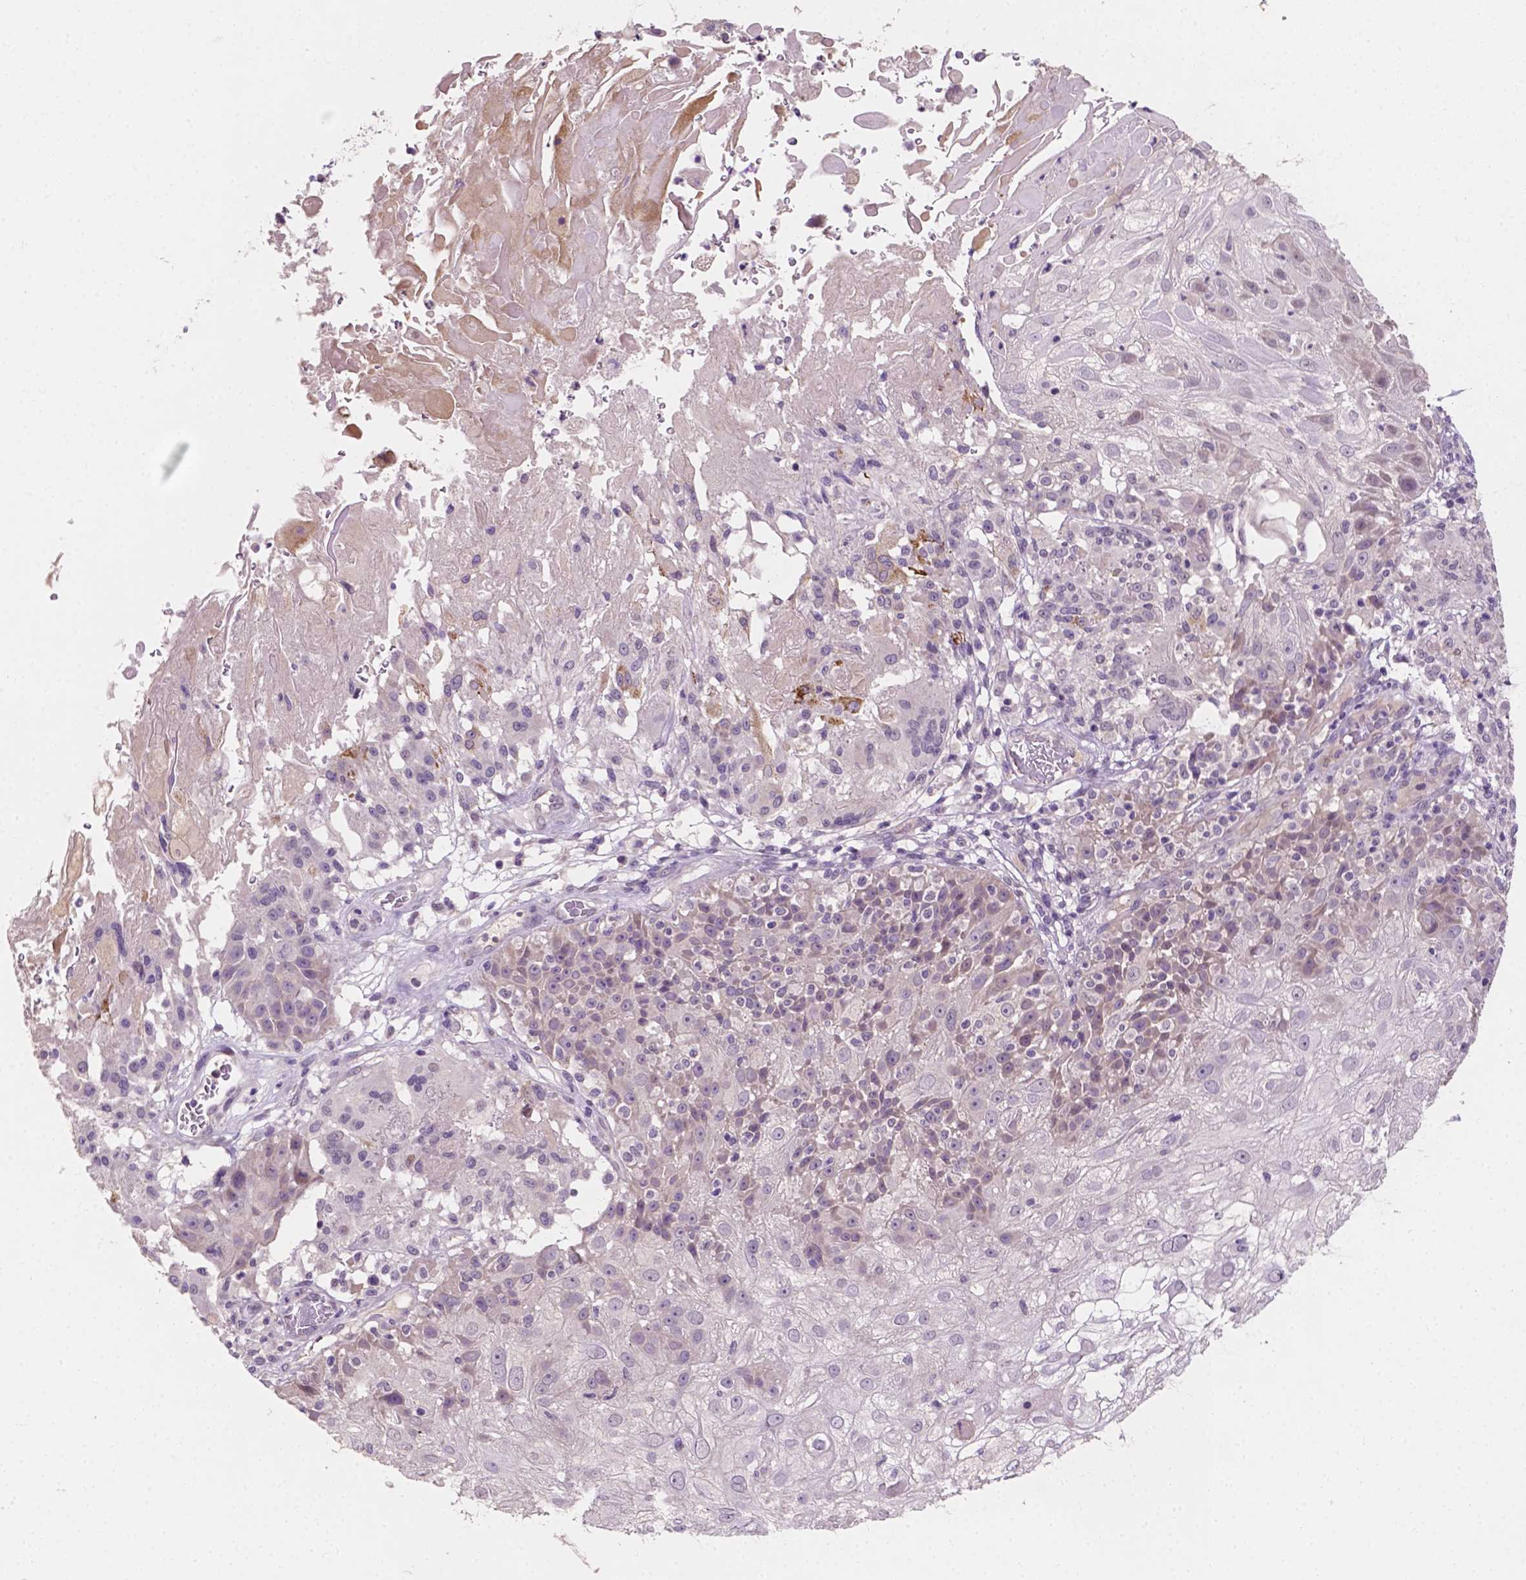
{"staining": {"intensity": "weak", "quantity": "<25%", "location": "cytoplasmic/membranous"}, "tissue": "skin cancer", "cell_type": "Tumor cells", "image_type": "cancer", "snomed": [{"axis": "morphology", "description": "Normal tissue, NOS"}, {"axis": "morphology", "description": "Squamous cell carcinoma, NOS"}, {"axis": "topography", "description": "Skin"}], "caption": "This image is of skin squamous cell carcinoma stained with immunohistochemistry to label a protein in brown with the nuclei are counter-stained blue. There is no expression in tumor cells.", "gene": "MROH6", "patient": {"sex": "female", "age": 83}}